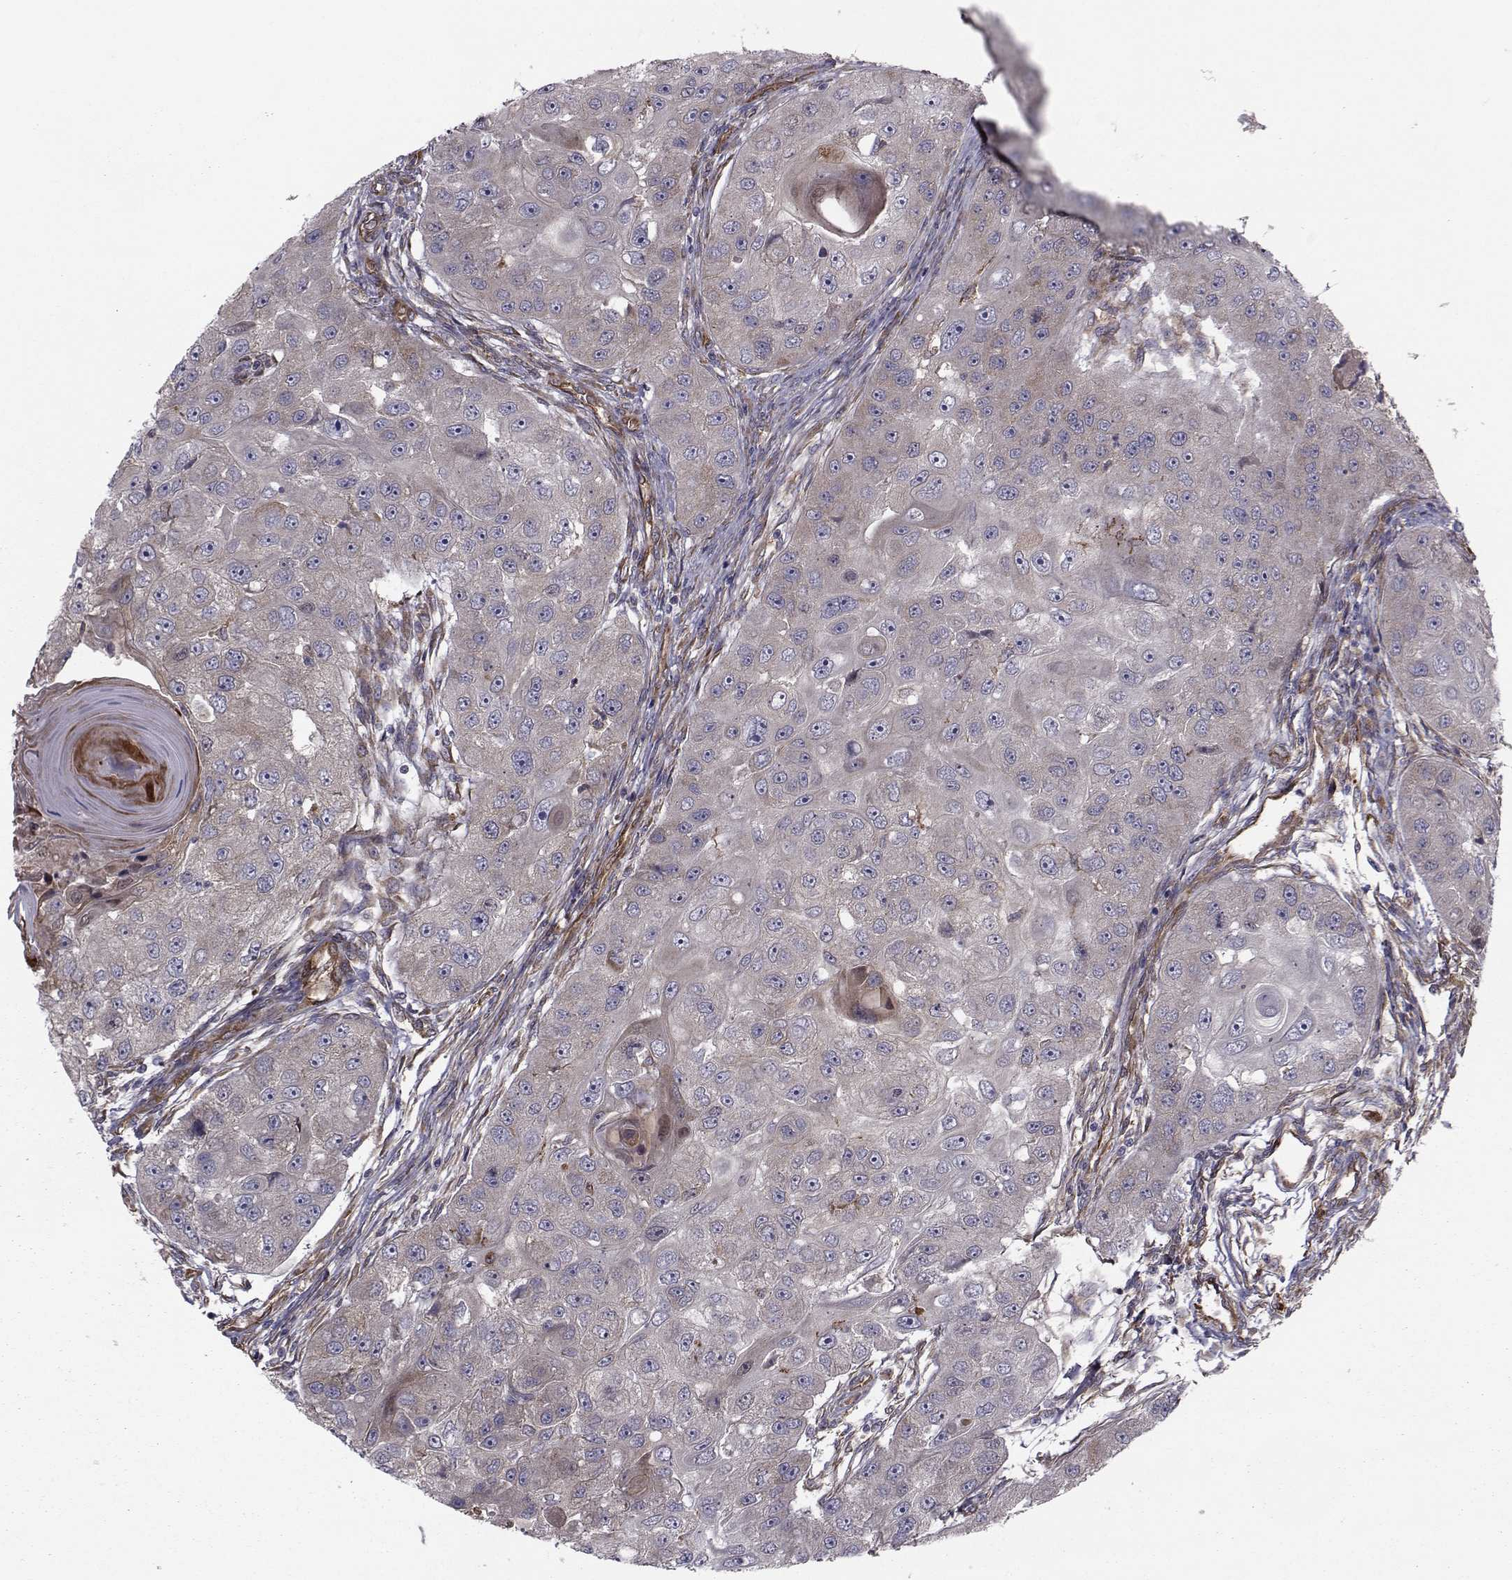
{"staining": {"intensity": "moderate", "quantity": "<25%", "location": "cytoplasmic/membranous"}, "tissue": "head and neck cancer", "cell_type": "Tumor cells", "image_type": "cancer", "snomed": [{"axis": "morphology", "description": "Squamous cell carcinoma, NOS"}, {"axis": "topography", "description": "Head-Neck"}], "caption": "Head and neck cancer (squamous cell carcinoma) stained for a protein (brown) demonstrates moderate cytoplasmic/membranous positive positivity in approximately <25% of tumor cells.", "gene": "TRIP10", "patient": {"sex": "male", "age": 51}}